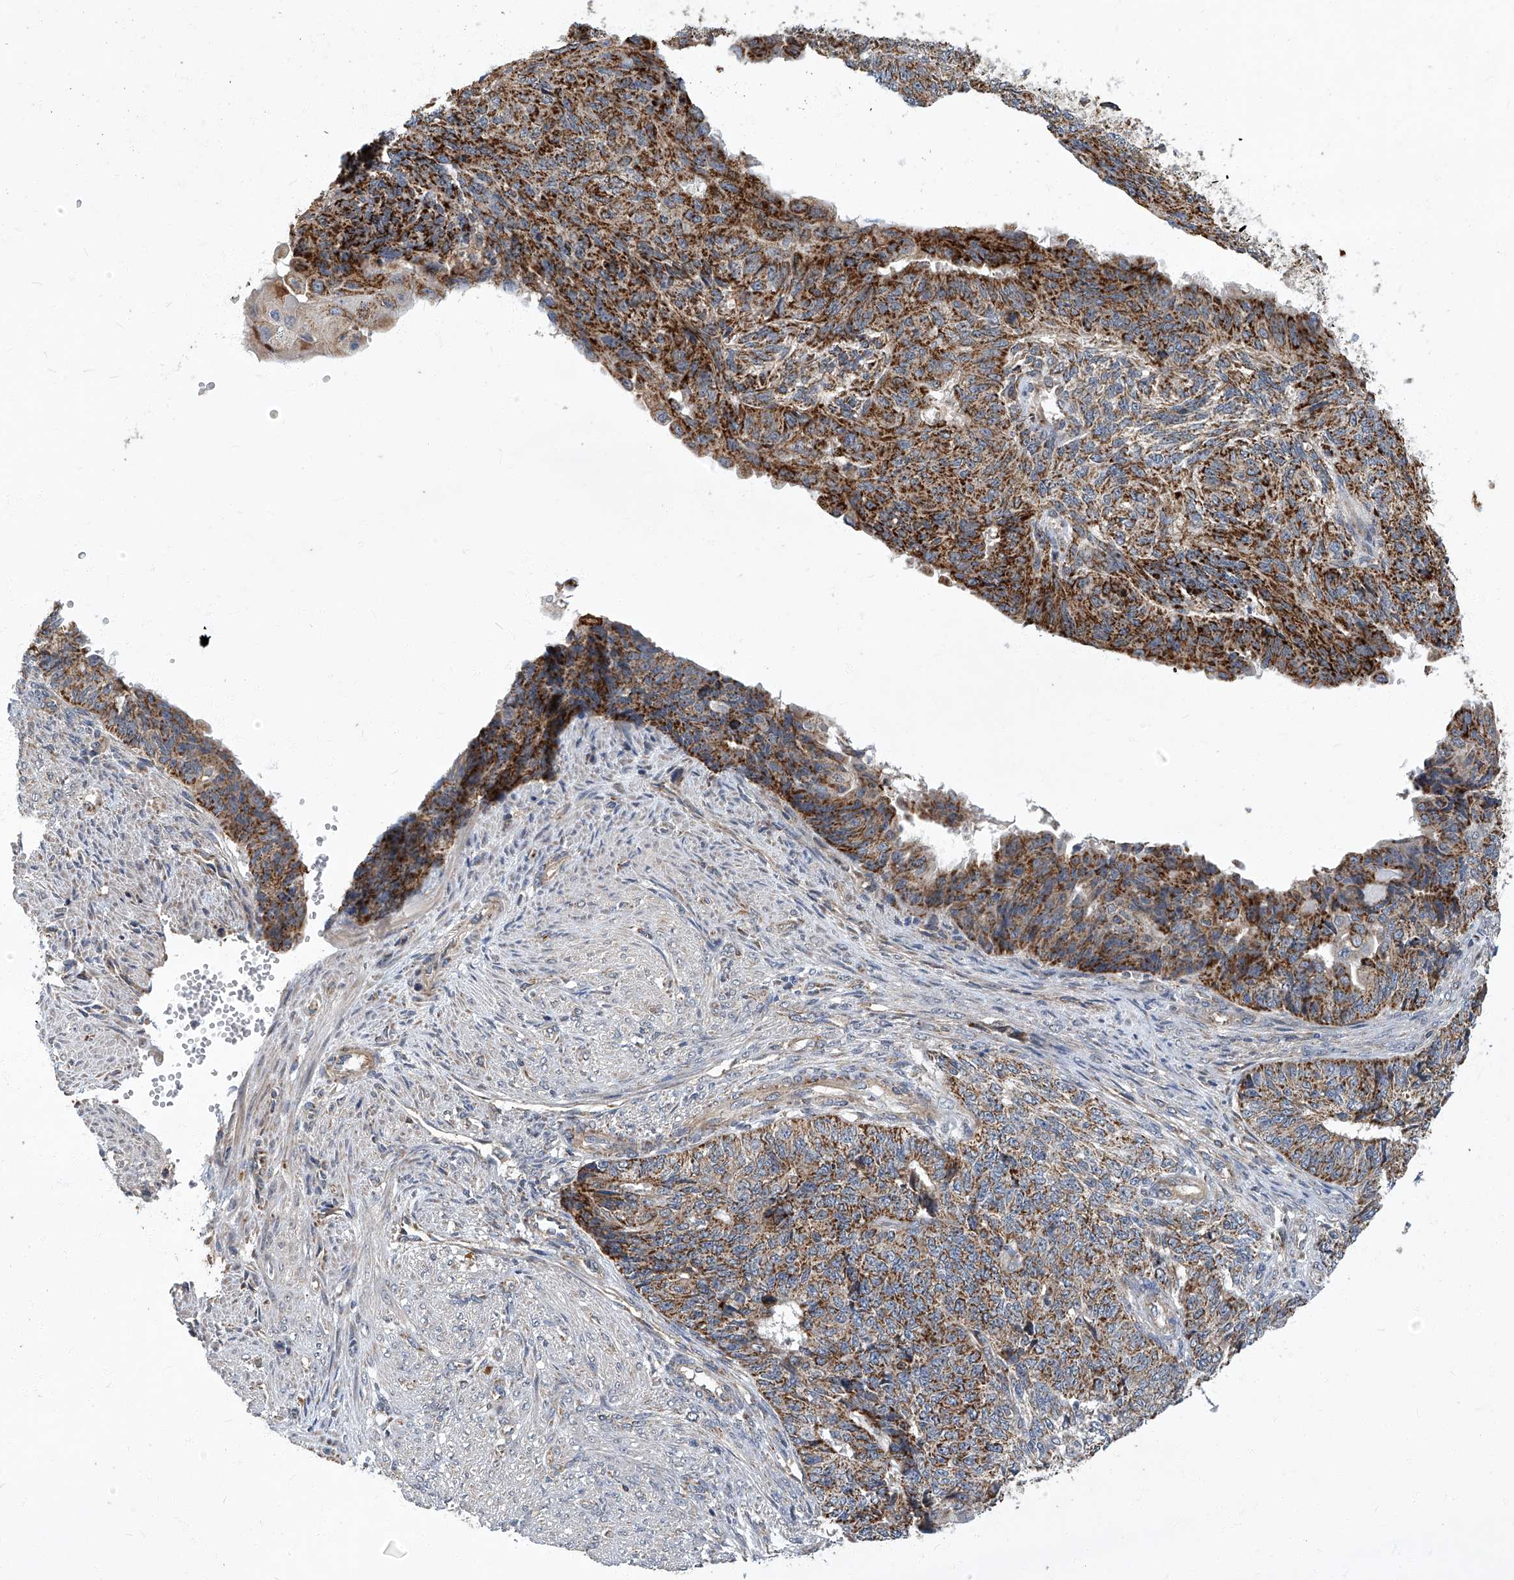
{"staining": {"intensity": "strong", "quantity": ">75%", "location": "cytoplasmic/membranous"}, "tissue": "endometrial cancer", "cell_type": "Tumor cells", "image_type": "cancer", "snomed": [{"axis": "morphology", "description": "Adenocarcinoma, NOS"}, {"axis": "topography", "description": "Endometrium"}], "caption": "This micrograph displays IHC staining of endometrial adenocarcinoma, with high strong cytoplasmic/membranous staining in about >75% of tumor cells.", "gene": "TNFRSF13B", "patient": {"sex": "female", "age": 32}}